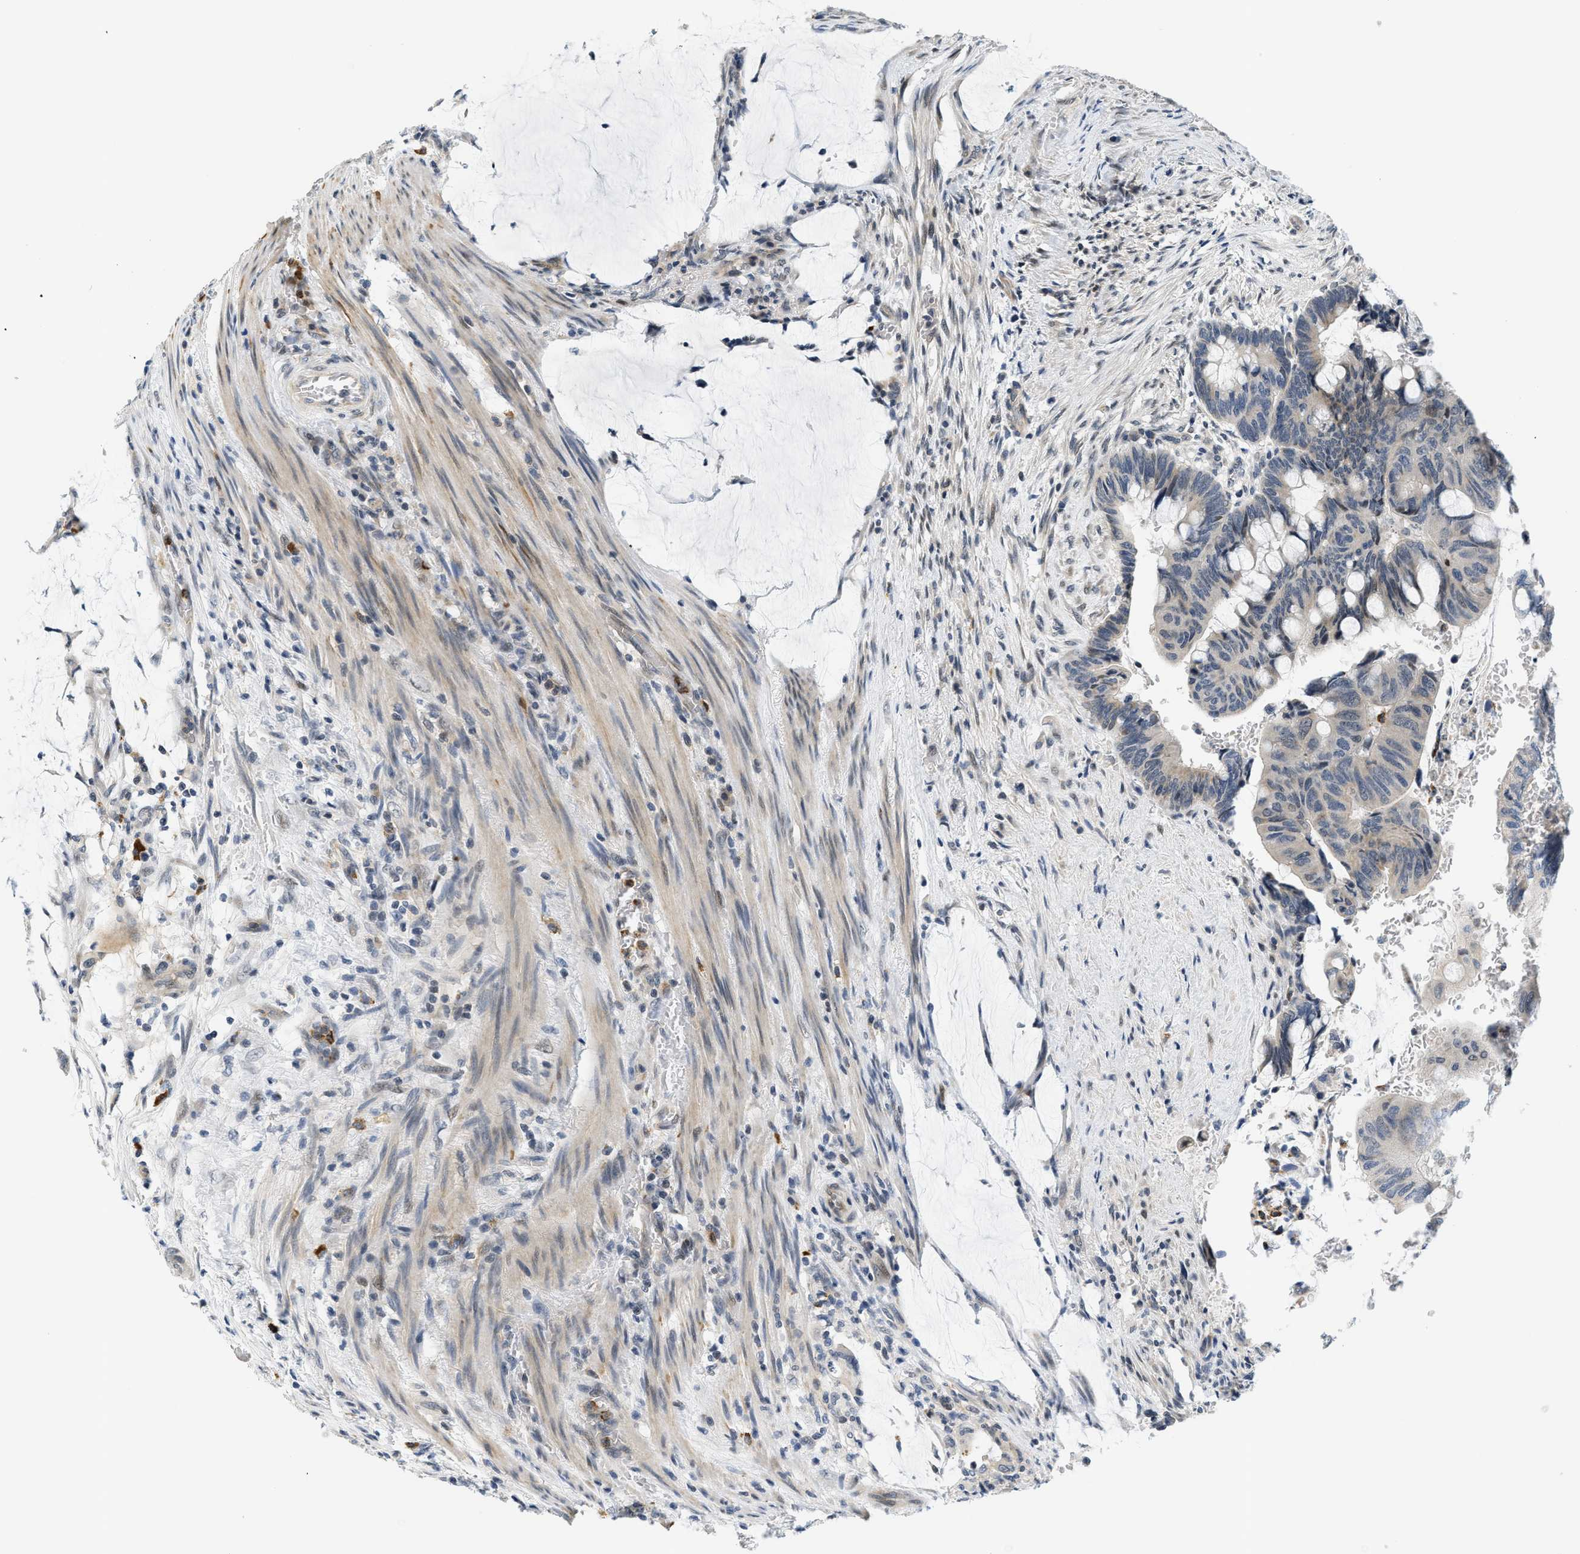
{"staining": {"intensity": "weak", "quantity": "<25%", "location": "cytoplasmic/membranous"}, "tissue": "colorectal cancer", "cell_type": "Tumor cells", "image_type": "cancer", "snomed": [{"axis": "morphology", "description": "Normal tissue, NOS"}, {"axis": "morphology", "description": "Adenocarcinoma, NOS"}, {"axis": "topography", "description": "Rectum"}, {"axis": "topography", "description": "Peripheral nerve tissue"}], "caption": "DAB (3,3'-diaminobenzidine) immunohistochemical staining of colorectal cancer (adenocarcinoma) displays no significant expression in tumor cells.", "gene": "KMT2A", "patient": {"sex": "male", "age": 92}}